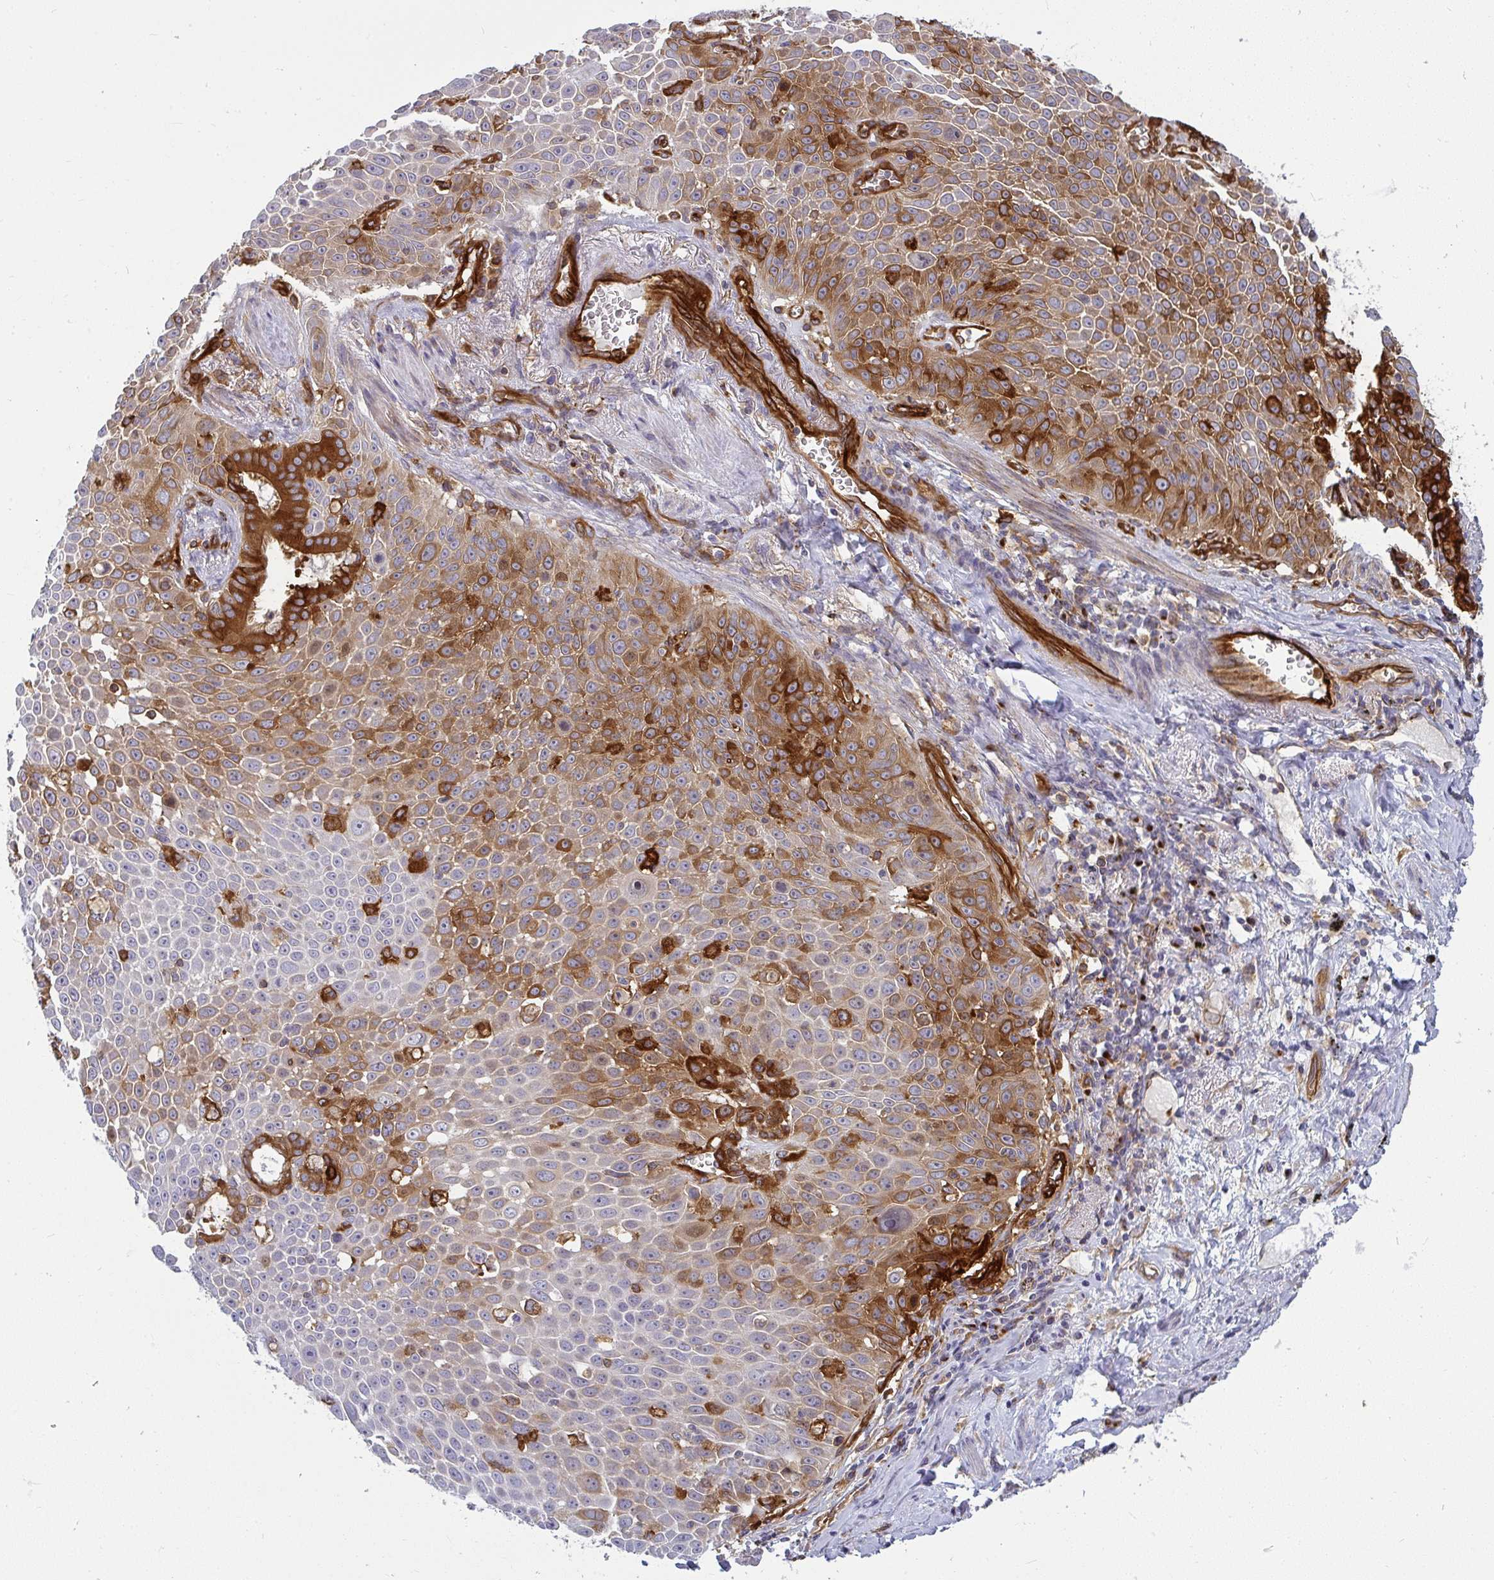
{"staining": {"intensity": "moderate", "quantity": "25%-75%", "location": "cytoplasmic/membranous"}, "tissue": "lung cancer", "cell_type": "Tumor cells", "image_type": "cancer", "snomed": [{"axis": "morphology", "description": "Squamous cell carcinoma, NOS"}, {"axis": "morphology", "description": "Squamous cell carcinoma, metastatic, NOS"}, {"axis": "topography", "description": "Lymph node"}, {"axis": "topography", "description": "Lung"}], "caption": "Human lung cancer (squamous cell carcinoma) stained with a protein marker shows moderate staining in tumor cells.", "gene": "IFIT3", "patient": {"sex": "female", "age": 62}}